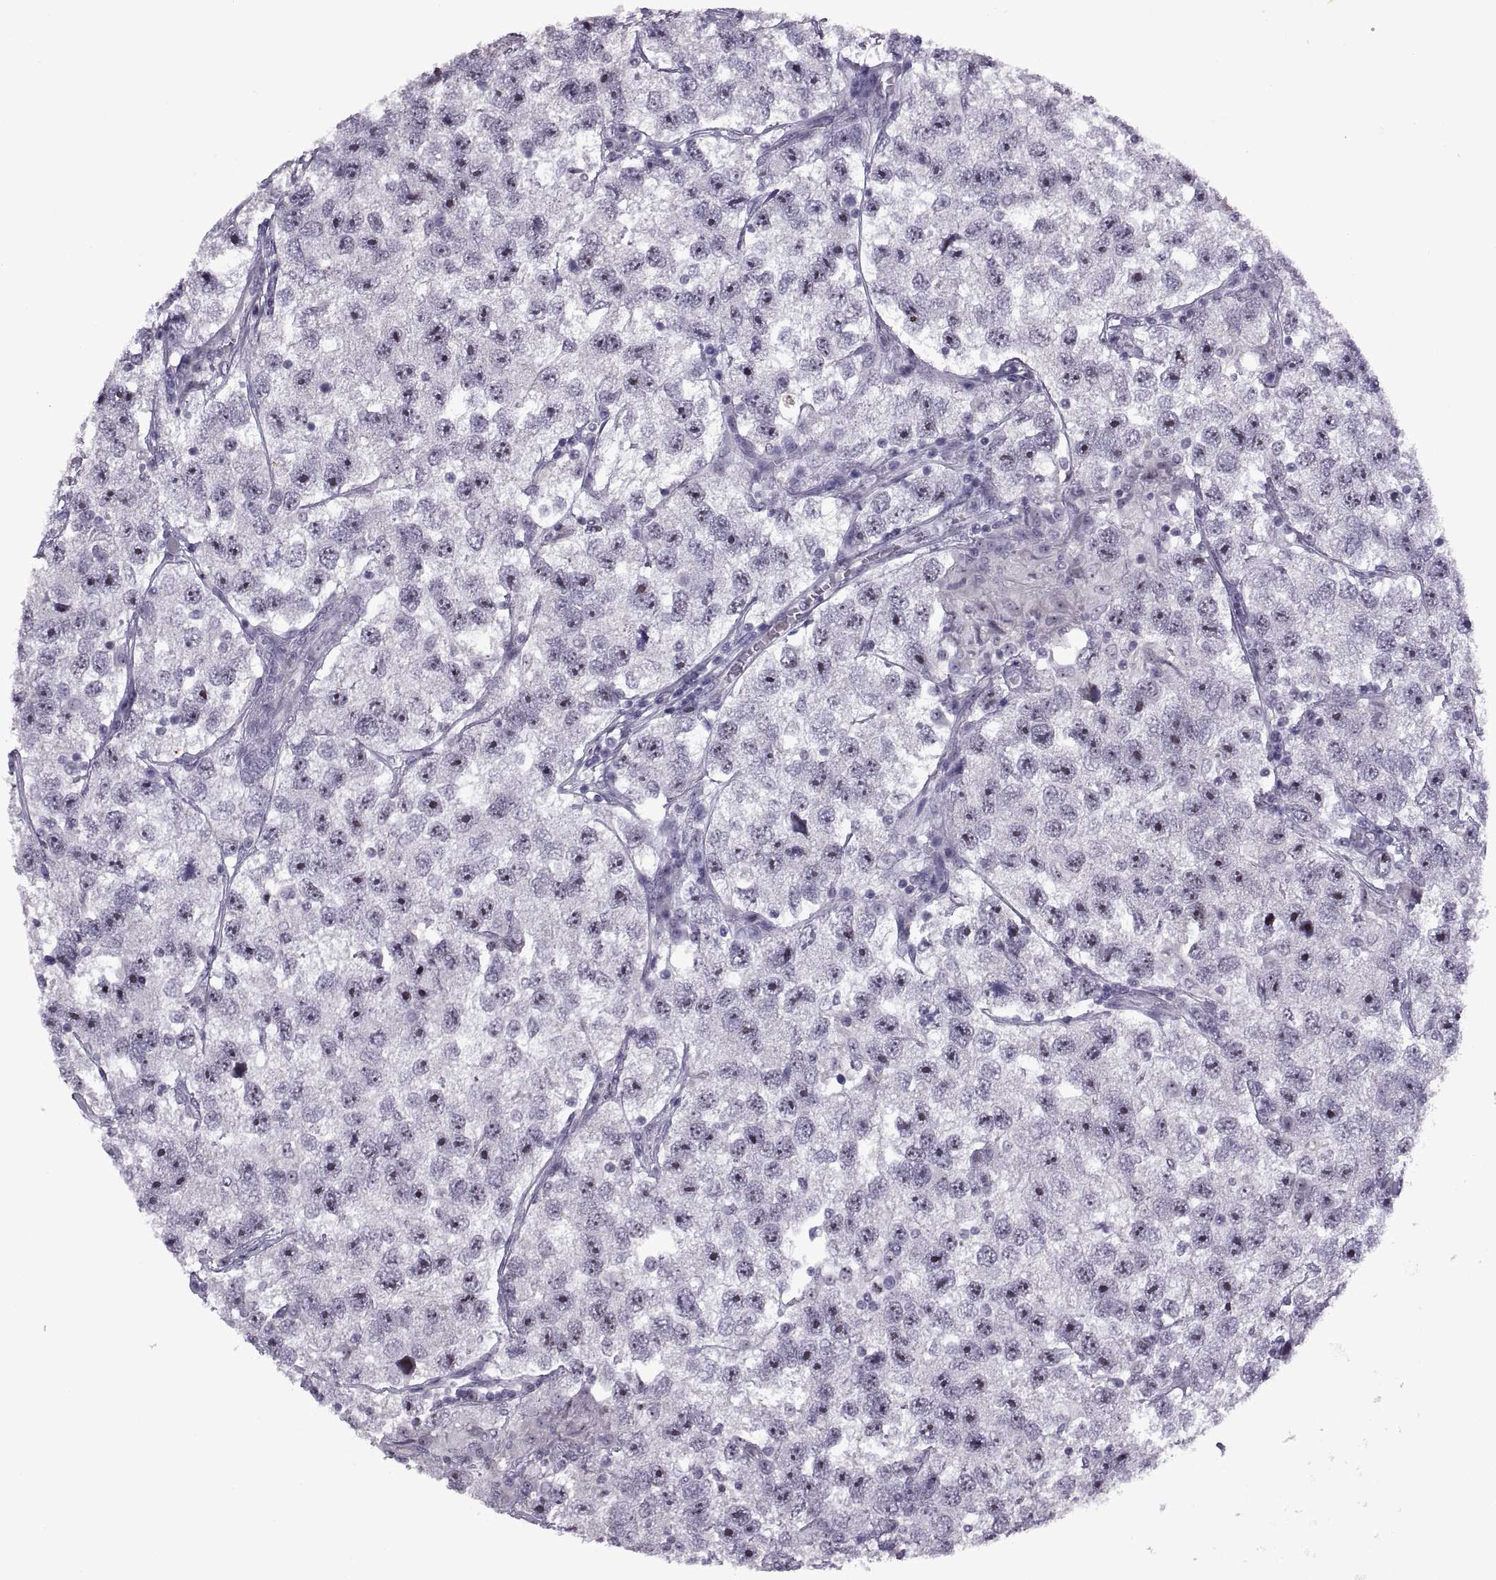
{"staining": {"intensity": "strong", "quantity": "25%-75%", "location": "nuclear"}, "tissue": "testis cancer", "cell_type": "Tumor cells", "image_type": "cancer", "snomed": [{"axis": "morphology", "description": "Seminoma, NOS"}, {"axis": "topography", "description": "Testis"}], "caption": "DAB immunohistochemical staining of human testis cancer reveals strong nuclear protein positivity in approximately 25%-75% of tumor cells. The staining was performed using DAB (3,3'-diaminobenzidine) to visualize the protein expression in brown, while the nuclei were stained in blue with hematoxylin (Magnification: 20x).", "gene": "SINHCAF", "patient": {"sex": "male", "age": 26}}